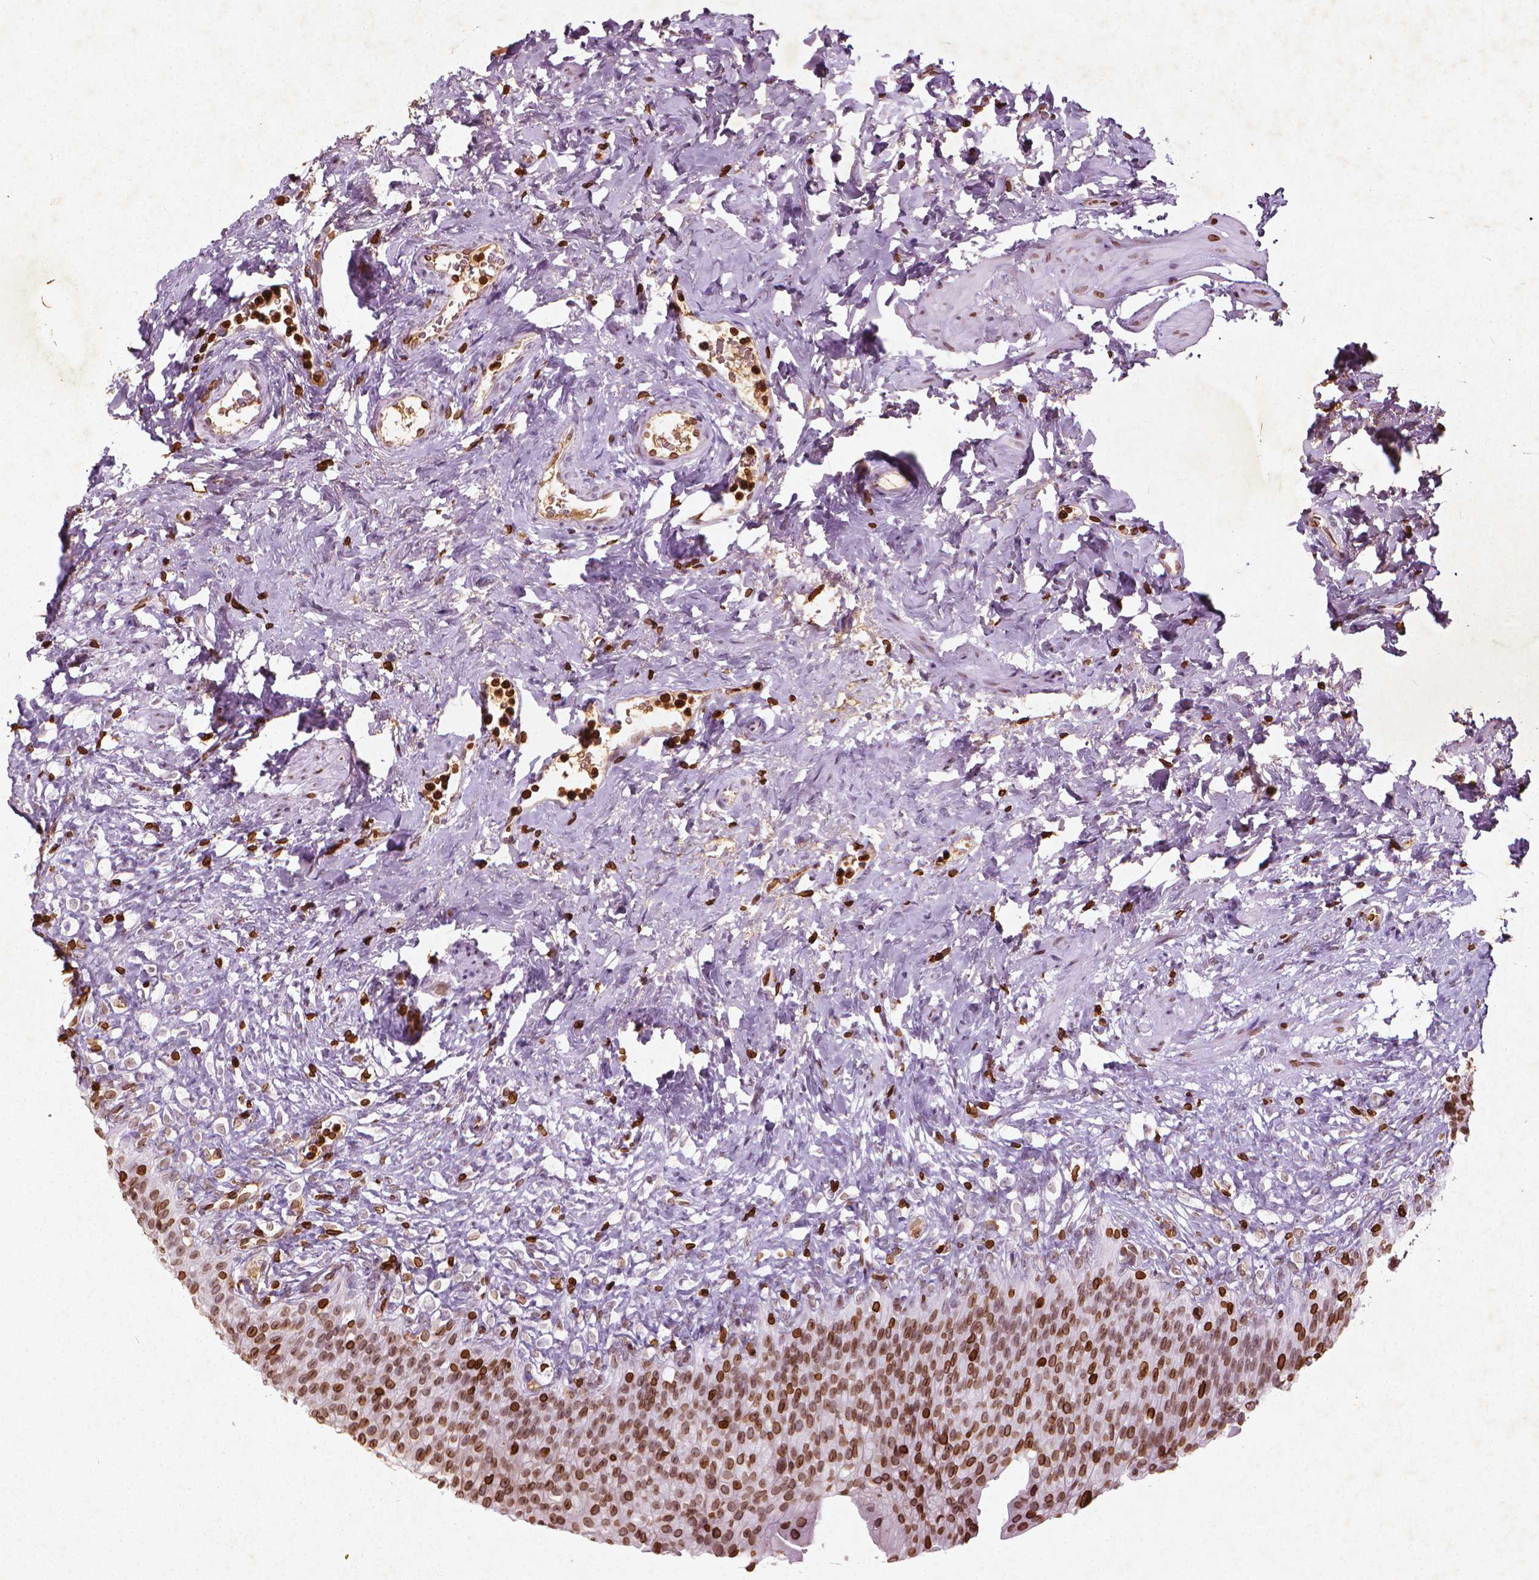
{"staining": {"intensity": "strong", "quantity": ">75%", "location": "cytoplasmic/membranous,nuclear"}, "tissue": "urinary bladder", "cell_type": "Urothelial cells", "image_type": "normal", "snomed": [{"axis": "morphology", "description": "Normal tissue, NOS"}, {"axis": "topography", "description": "Urinary bladder"}, {"axis": "topography", "description": "Prostate"}], "caption": "Protein staining of normal urinary bladder shows strong cytoplasmic/membranous,nuclear staining in about >75% of urothelial cells.", "gene": "LMNB1", "patient": {"sex": "male", "age": 76}}